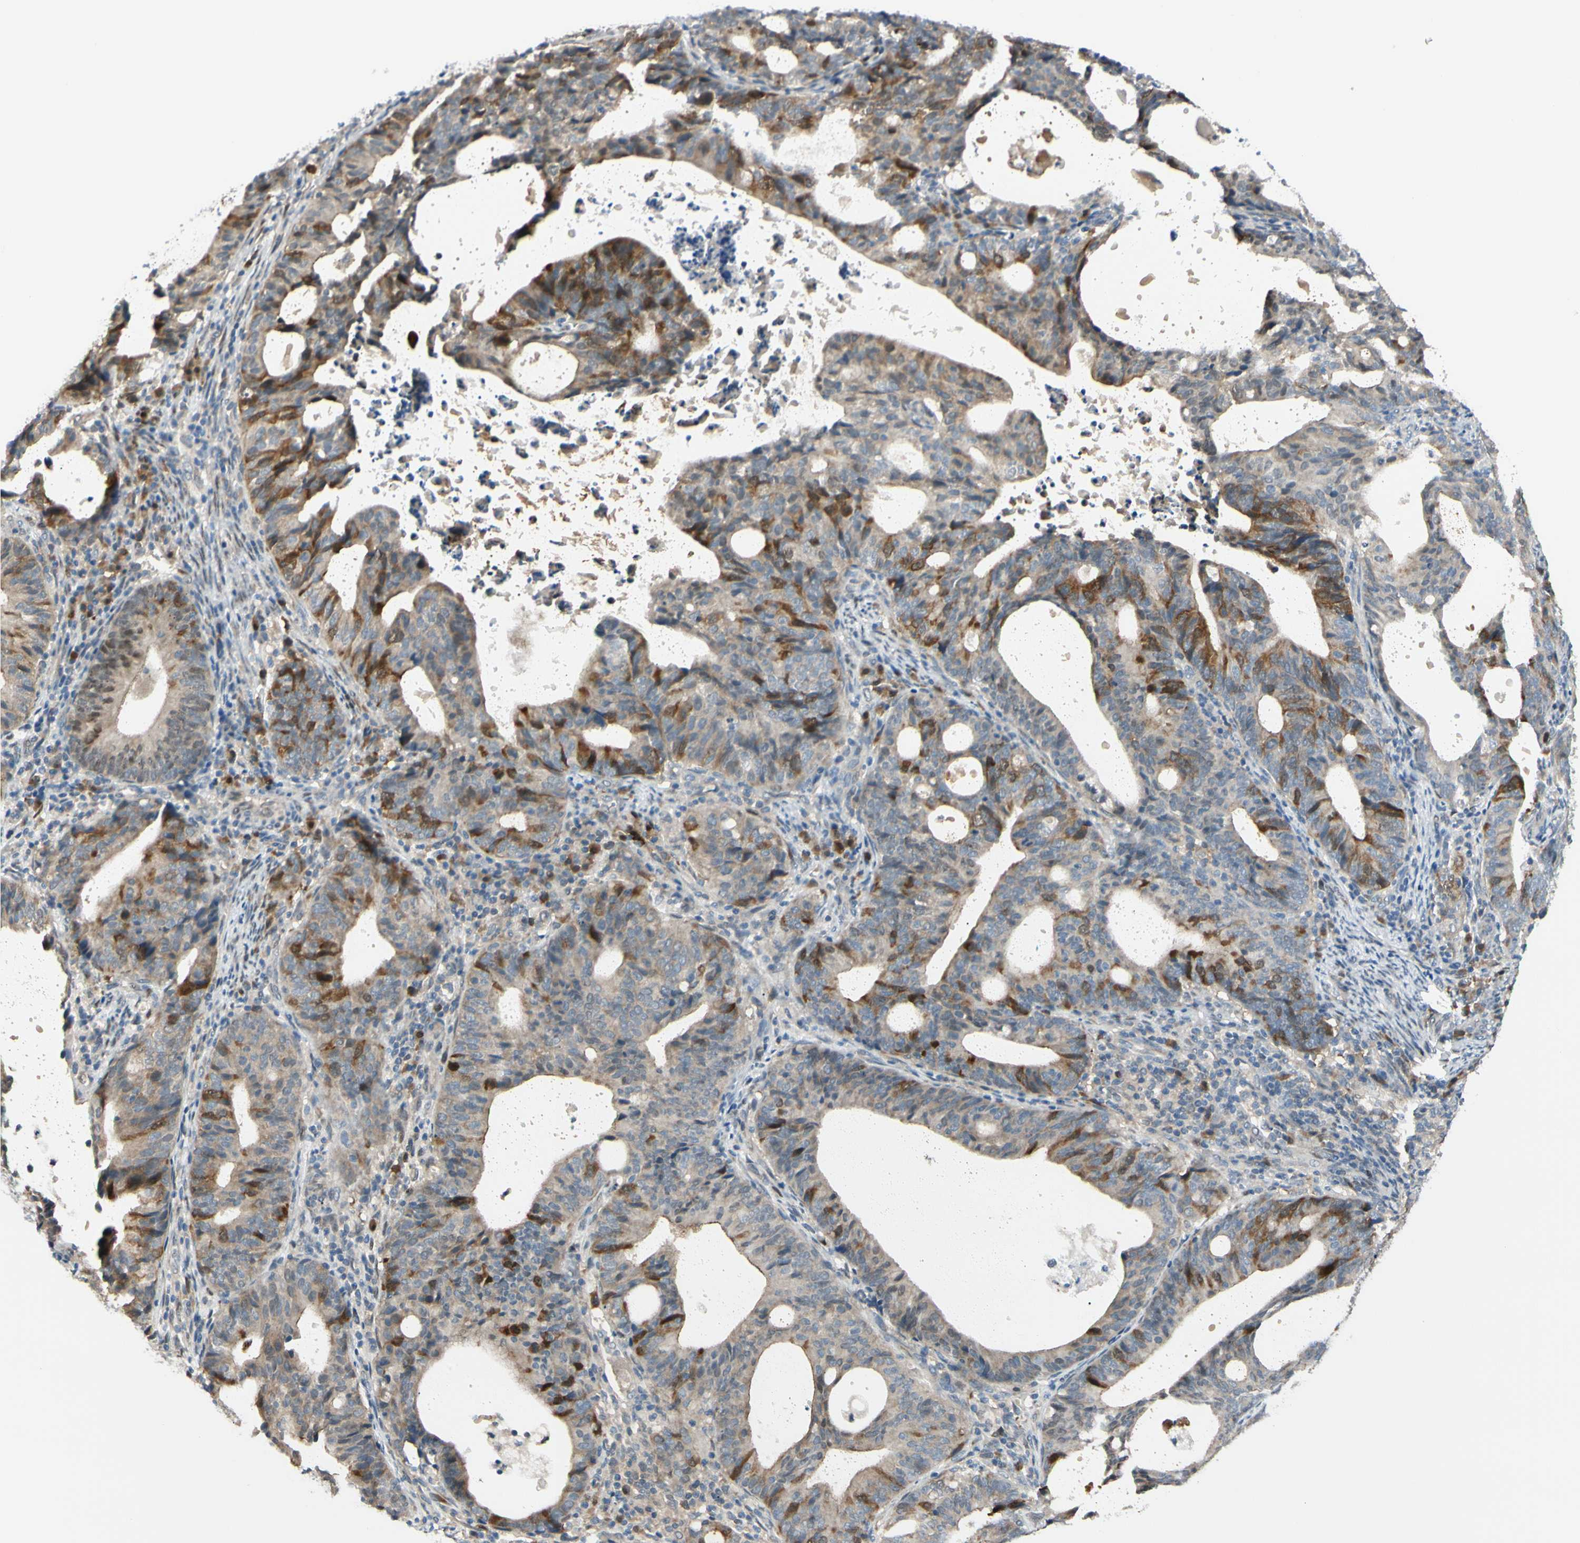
{"staining": {"intensity": "strong", "quantity": "<25%", "location": "cytoplasmic/membranous"}, "tissue": "endometrial cancer", "cell_type": "Tumor cells", "image_type": "cancer", "snomed": [{"axis": "morphology", "description": "Adenocarcinoma, NOS"}, {"axis": "topography", "description": "Uterus"}], "caption": "High-power microscopy captured an IHC image of endometrial adenocarcinoma, revealing strong cytoplasmic/membranous staining in about <25% of tumor cells.", "gene": "PTTG1", "patient": {"sex": "female", "age": 83}}